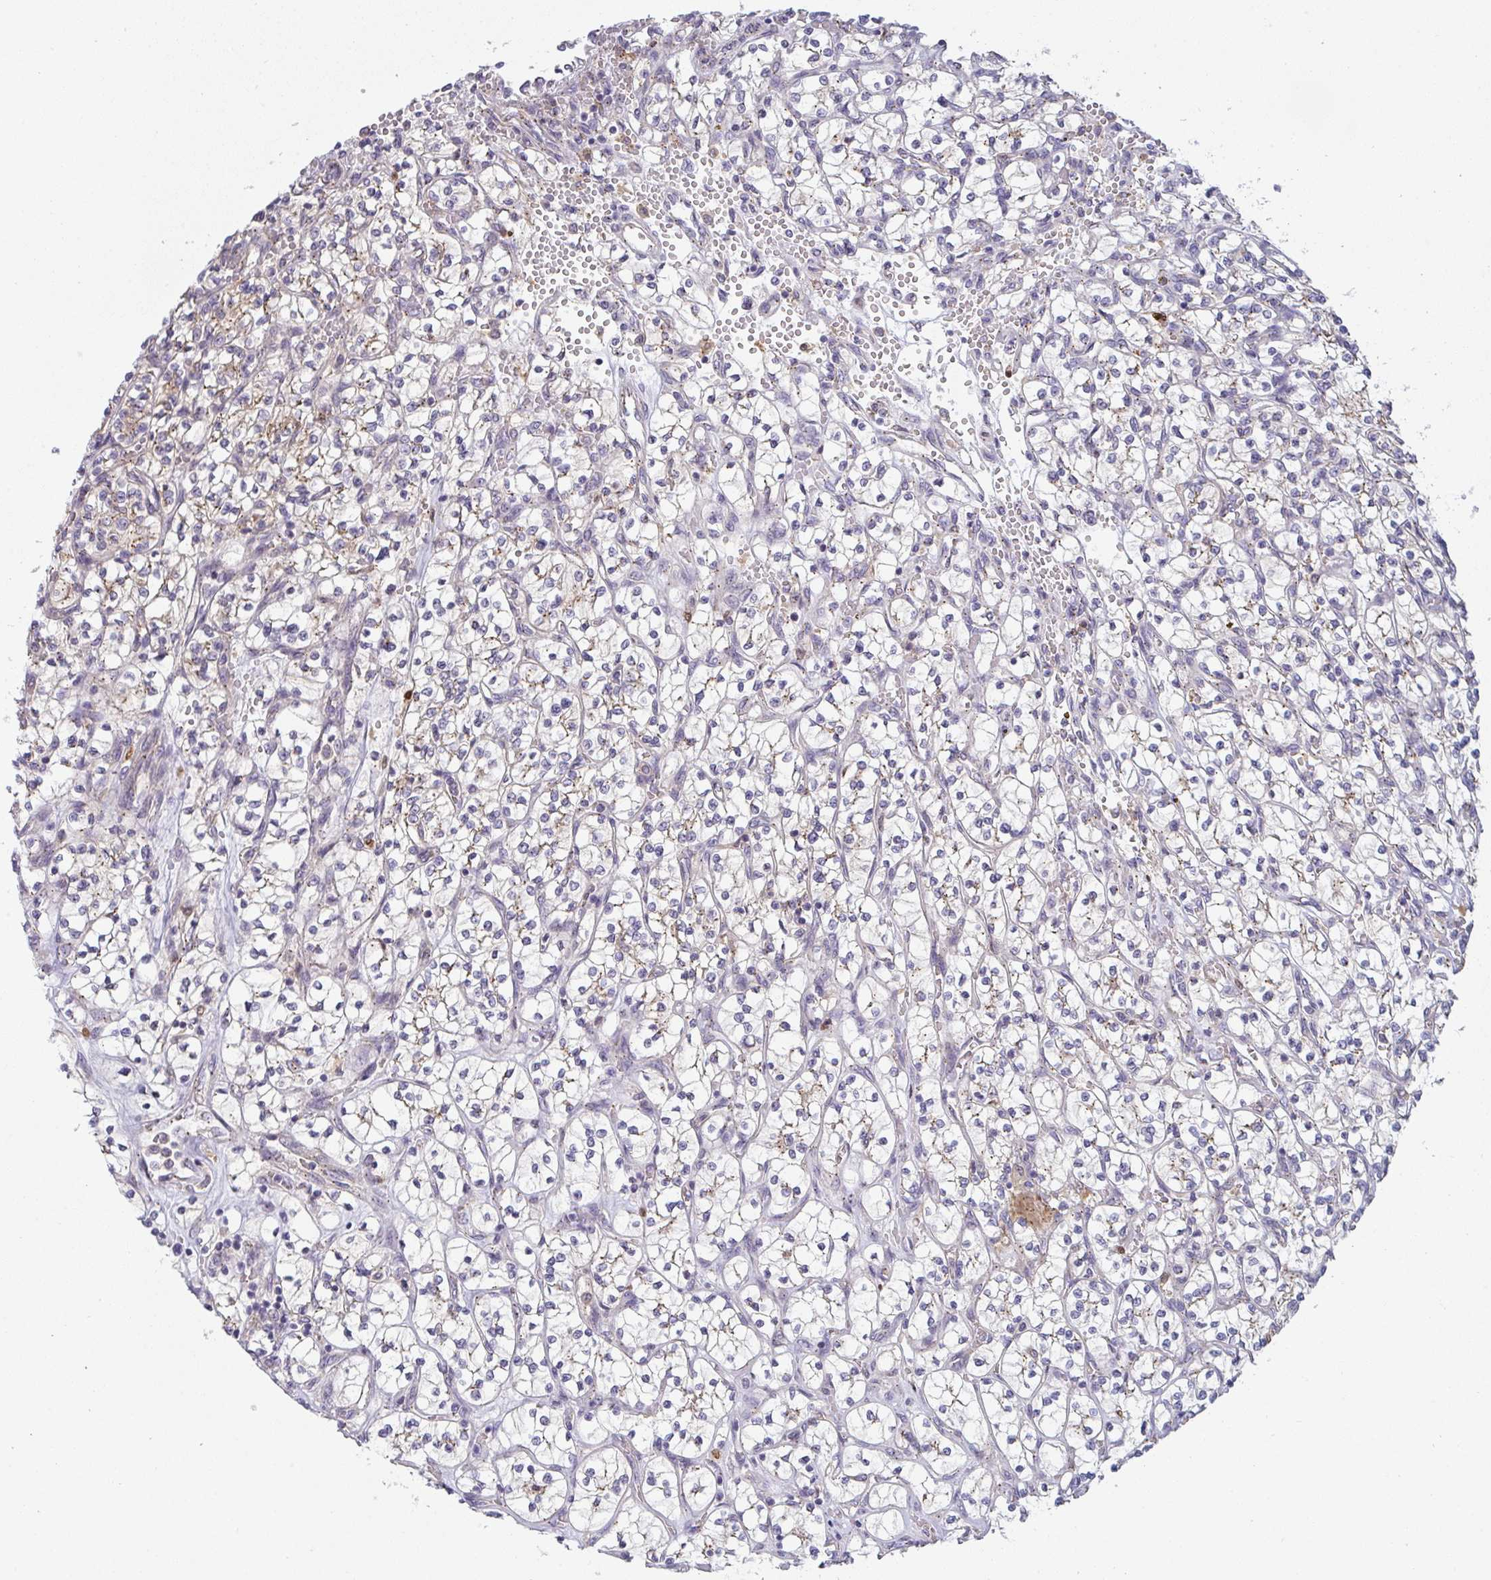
{"staining": {"intensity": "negative", "quantity": "none", "location": "none"}, "tissue": "renal cancer", "cell_type": "Tumor cells", "image_type": "cancer", "snomed": [{"axis": "morphology", "description": "Adenocarcinoma, NOS"}, {"axis": "topography", "description": "Kidney"}], "caption": "A histopathology image of adenocarcinoma (renal) stained for a protein shows no brown staining in tumor cells.", "gene": "SNX5", "patient": {"sex": "female", "age": 64}}